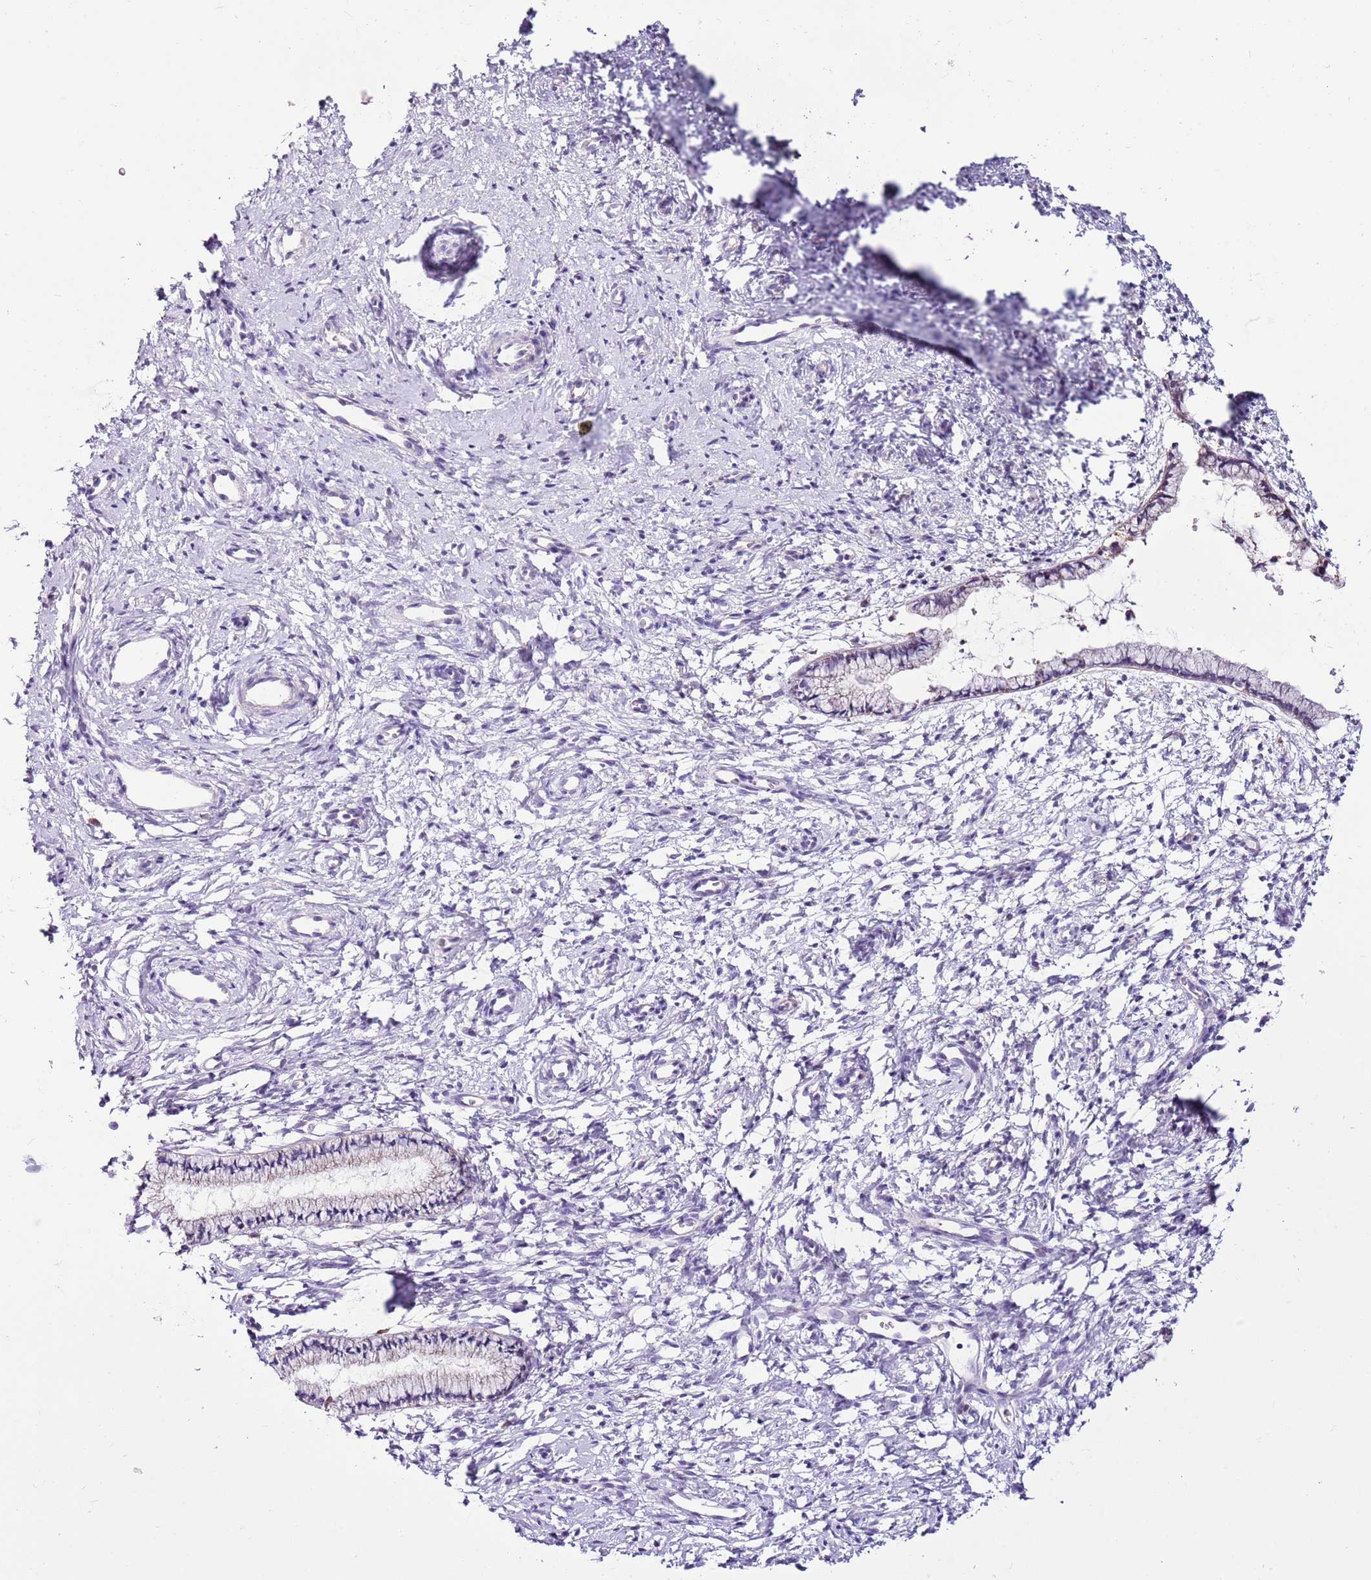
{"staining": {"intensity": "moderate", "quantity": "<25%", "location": "cytoplasmic/membranous"}, "tissue": "cervix", "cell_type": "Glandular cells", "image_type": "normal", "snomed": [{"axis": "morphology", "description": "Normal tissue, NOS"}, {"axis": "topography", "description": "Cervix"}], "caption": "Protein analysis of unremarkable cervix exhibits moderate cytoplasmic/membranous positivity in approximately <25% of glandular cells.", "gene": "MRPL36", "patient": {"sex": "female", "age": 57}}